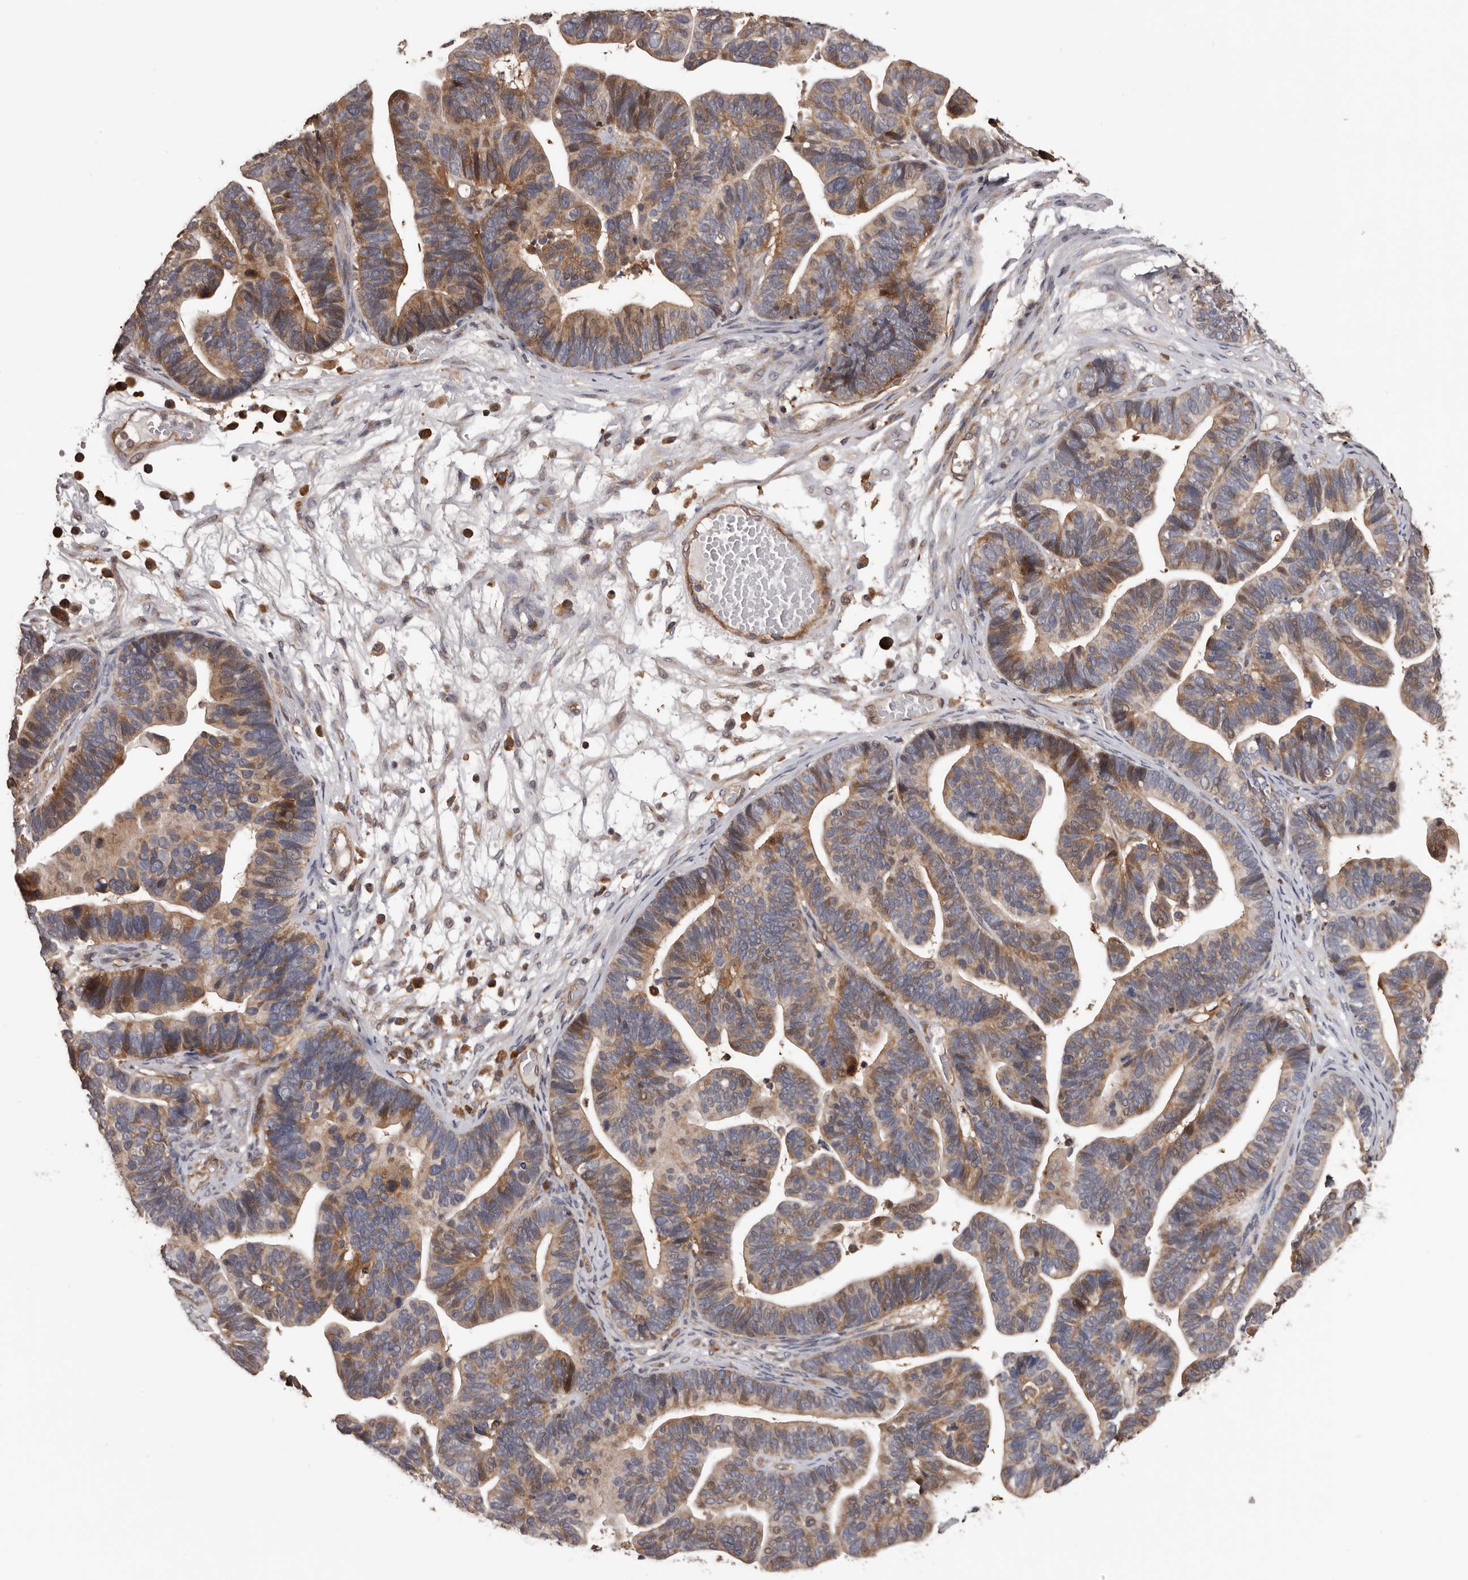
{"staining": {"intensity": "moderate", "quantity": ">75%", "location": "cytoplasmic/membranous"}, "tissue": "ovarian cancer", "cell_type": "Tumor cells", "image_type": "cancer", "snomed": [{"axis": "morphology", "description": "Cystadenocarcinoma, serous, NOS"}, {"axis": "topography", "description": "Ovary"}], "caption": "This is a photomicrograph of immunohistochemistry (IHC) staining of ovarian cancer (serous cystadenocarcinoma), which shows moderate expression in the cytoplasmic/membranous of tumor cells.", "gene": "ADAMTS2", "patient": {"sex": "female", "age": 56}}